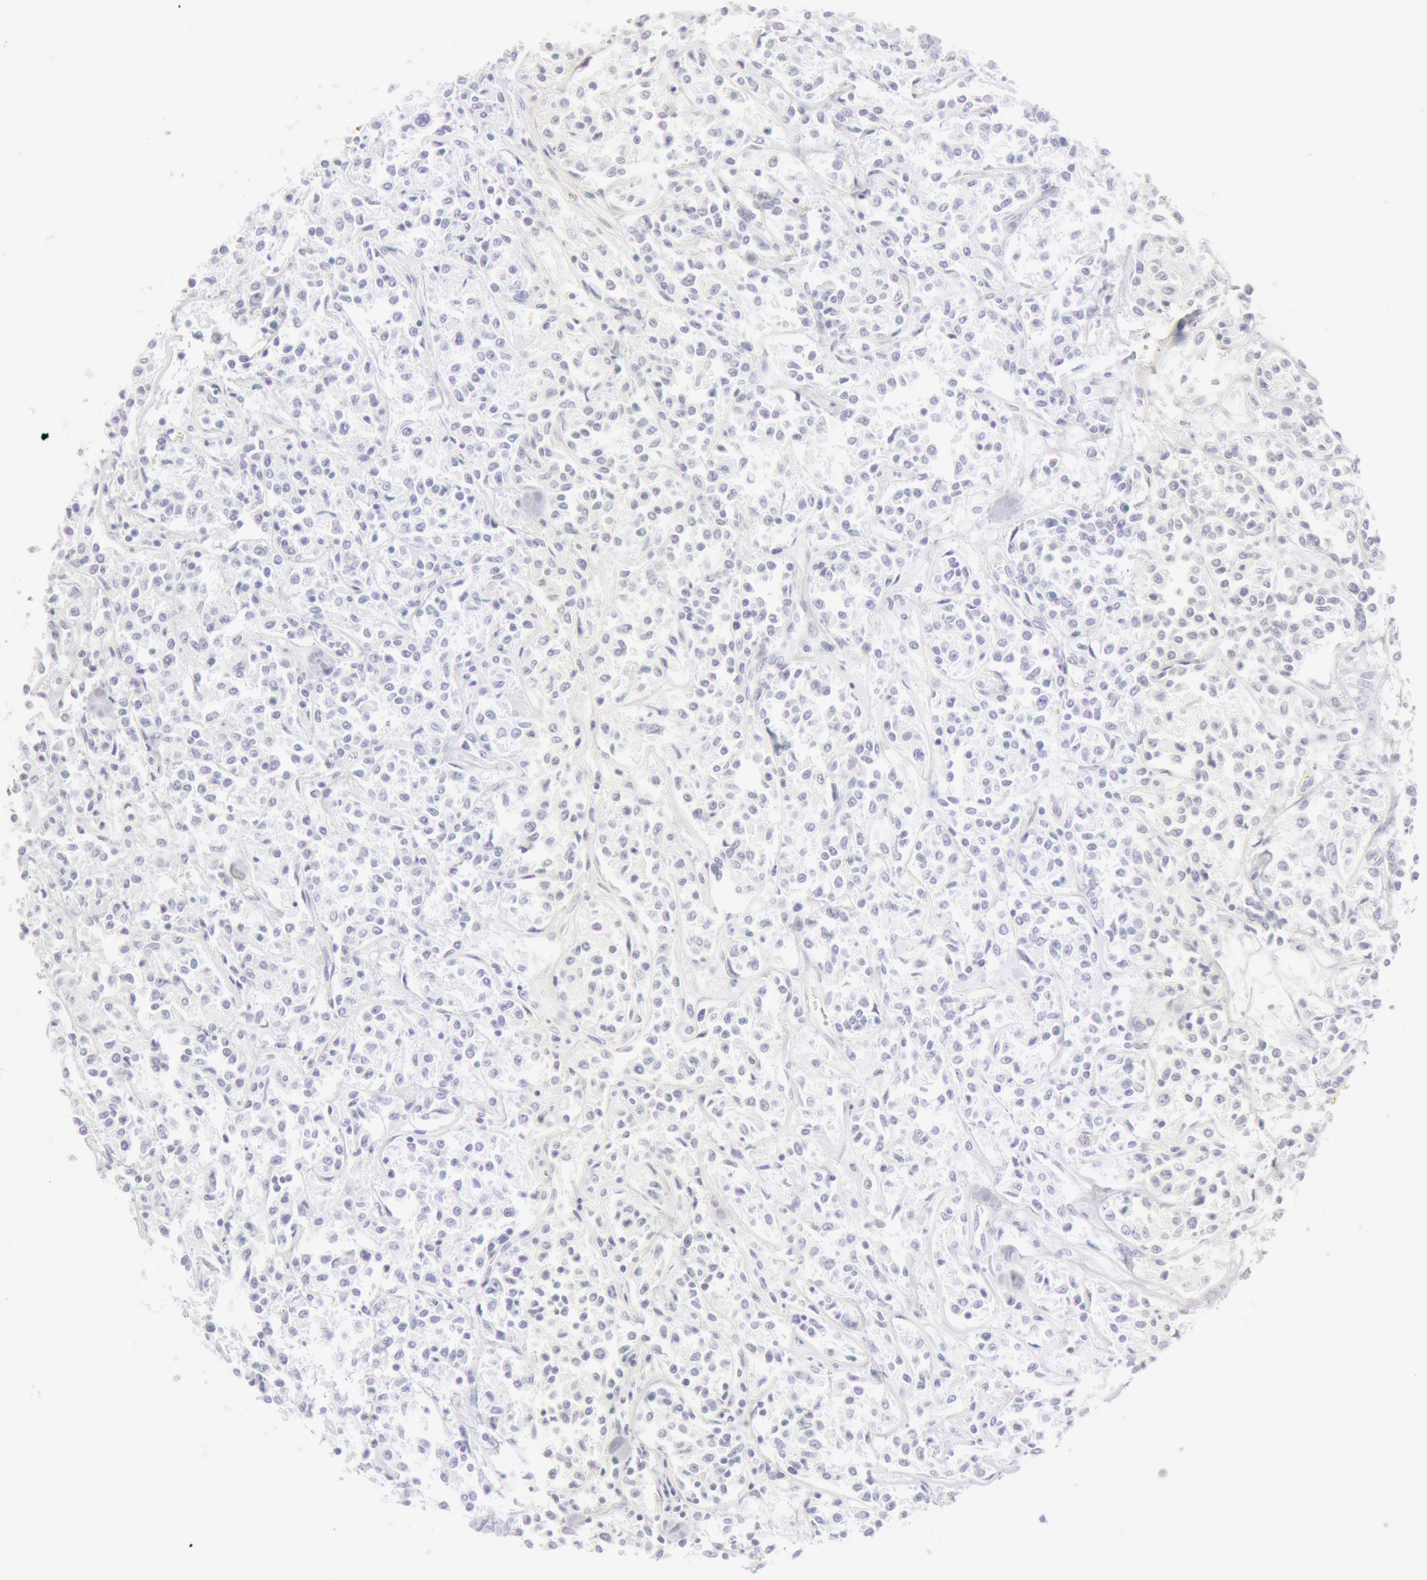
{"staining": {"intensity": "negative", "quantity": "none", "location": "none"}, "tissue": "lymphoma", "cell_type": "Tumor cells", "image_type": "cancer", "snomed": [{"axis": "morphology", "description": "Malignant lymphoma, non-Hodgkin's type, Low grade"}, {"axis": "topography", "description": "Small intestine"}], "caption": "A photomicrograph of malignant lymphoma, non-Hodgkin's type (low-grade) stained for a protein demonstrates no brown staining in tumor cells.", "gene": "KRT8", "patient": {"sex": "female", "age": 59}}